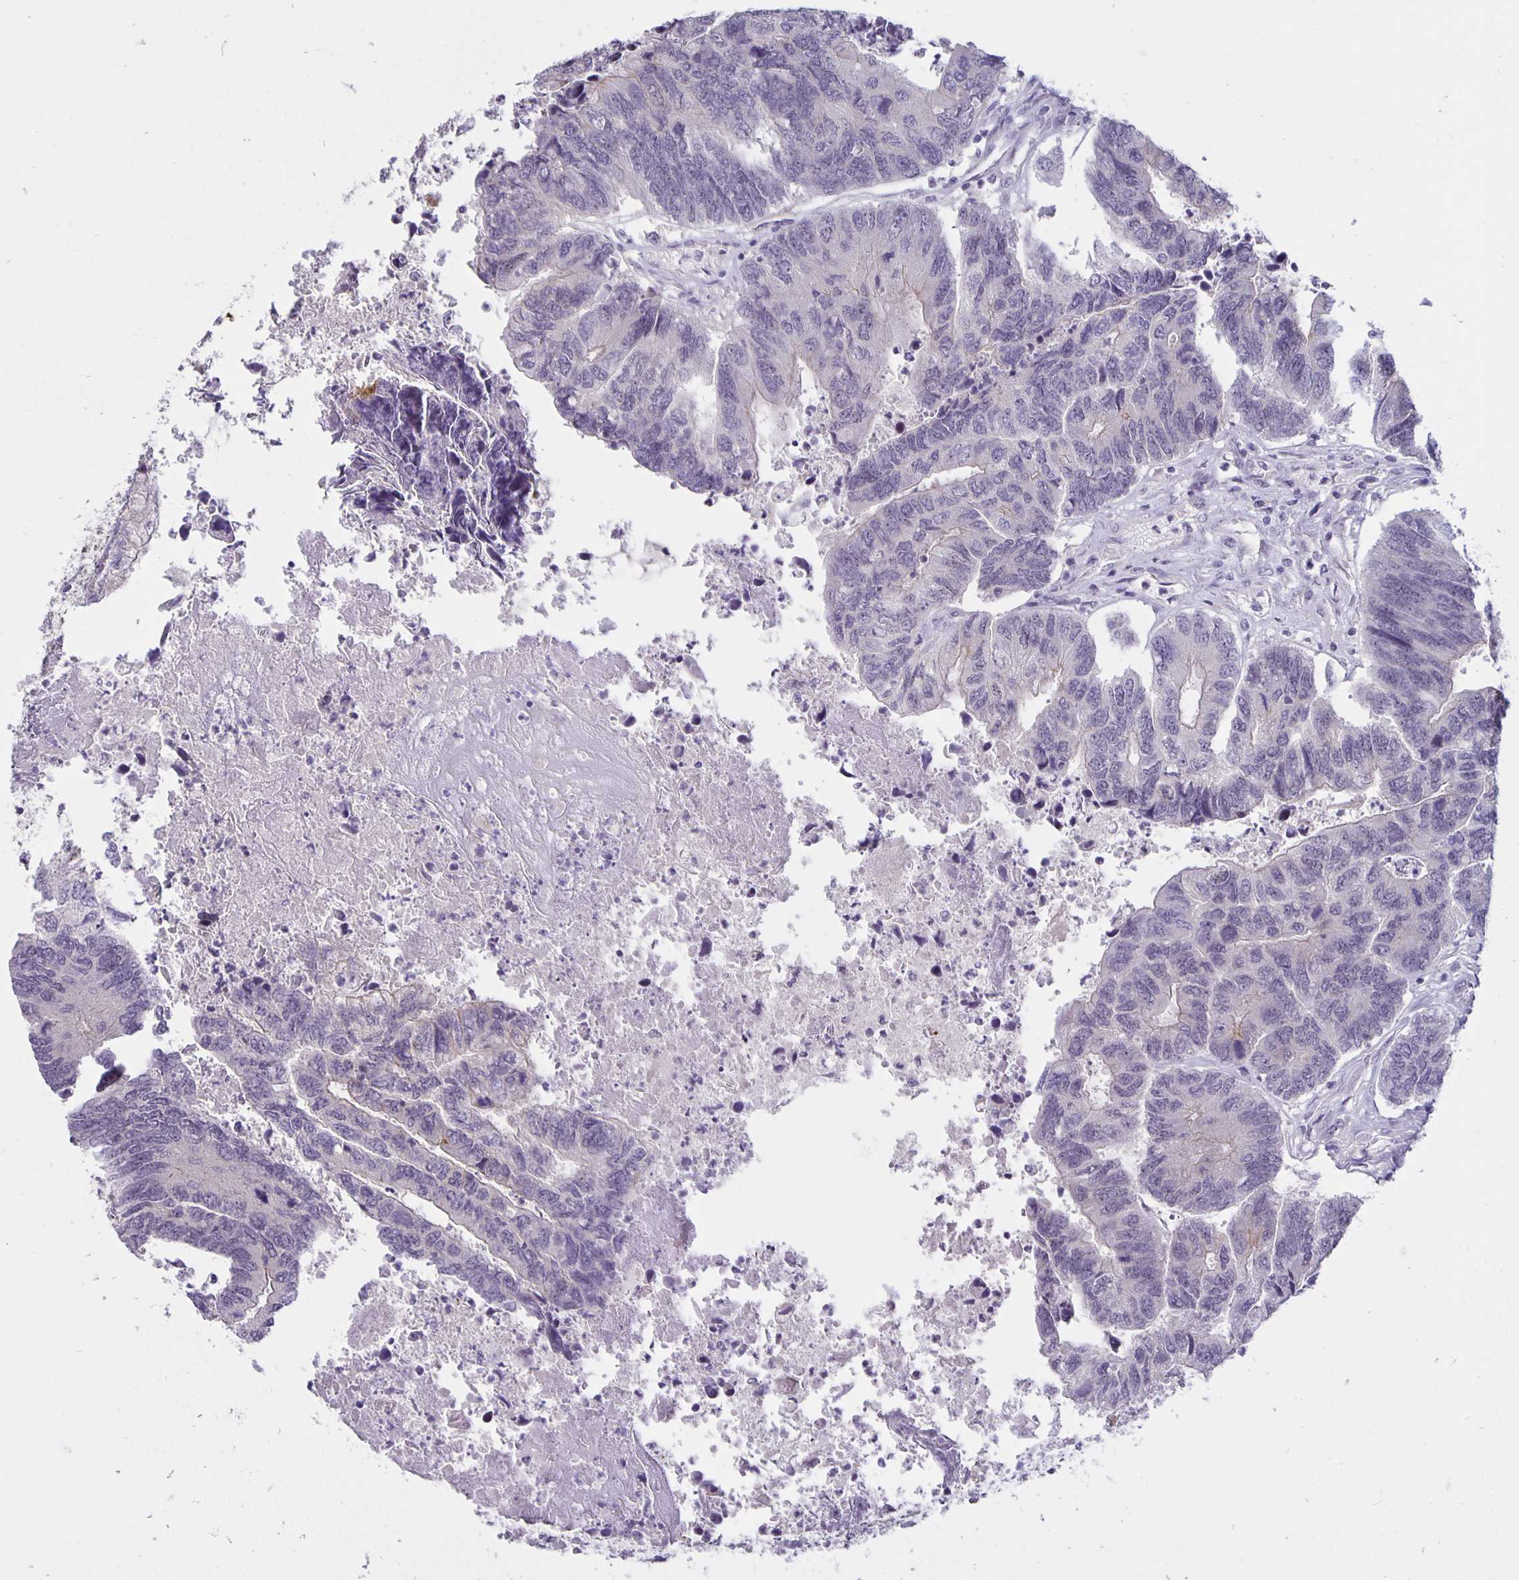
{"staining": {"intensity": "negative", "quantity": "none", "location": "none"}, "tissue": "colorectal cancer", "cell_type": "Tumor cells", "image_type": "cancer", "snomed": [{"axis": "morphology", "description": "Adenocarcinoma, NOS"}, {"axis": "topography", "description": "Colon"}], "caption": "An IHC histopathology image of colorectal cancer is shown. There is no staining in tumor cells of colorectal cancer. (Immunohistochemistry (ihc), brightfield microscopy, high magnification).", "gene": "ARVCF", "patient": {"sex": "female", "age": 67}}